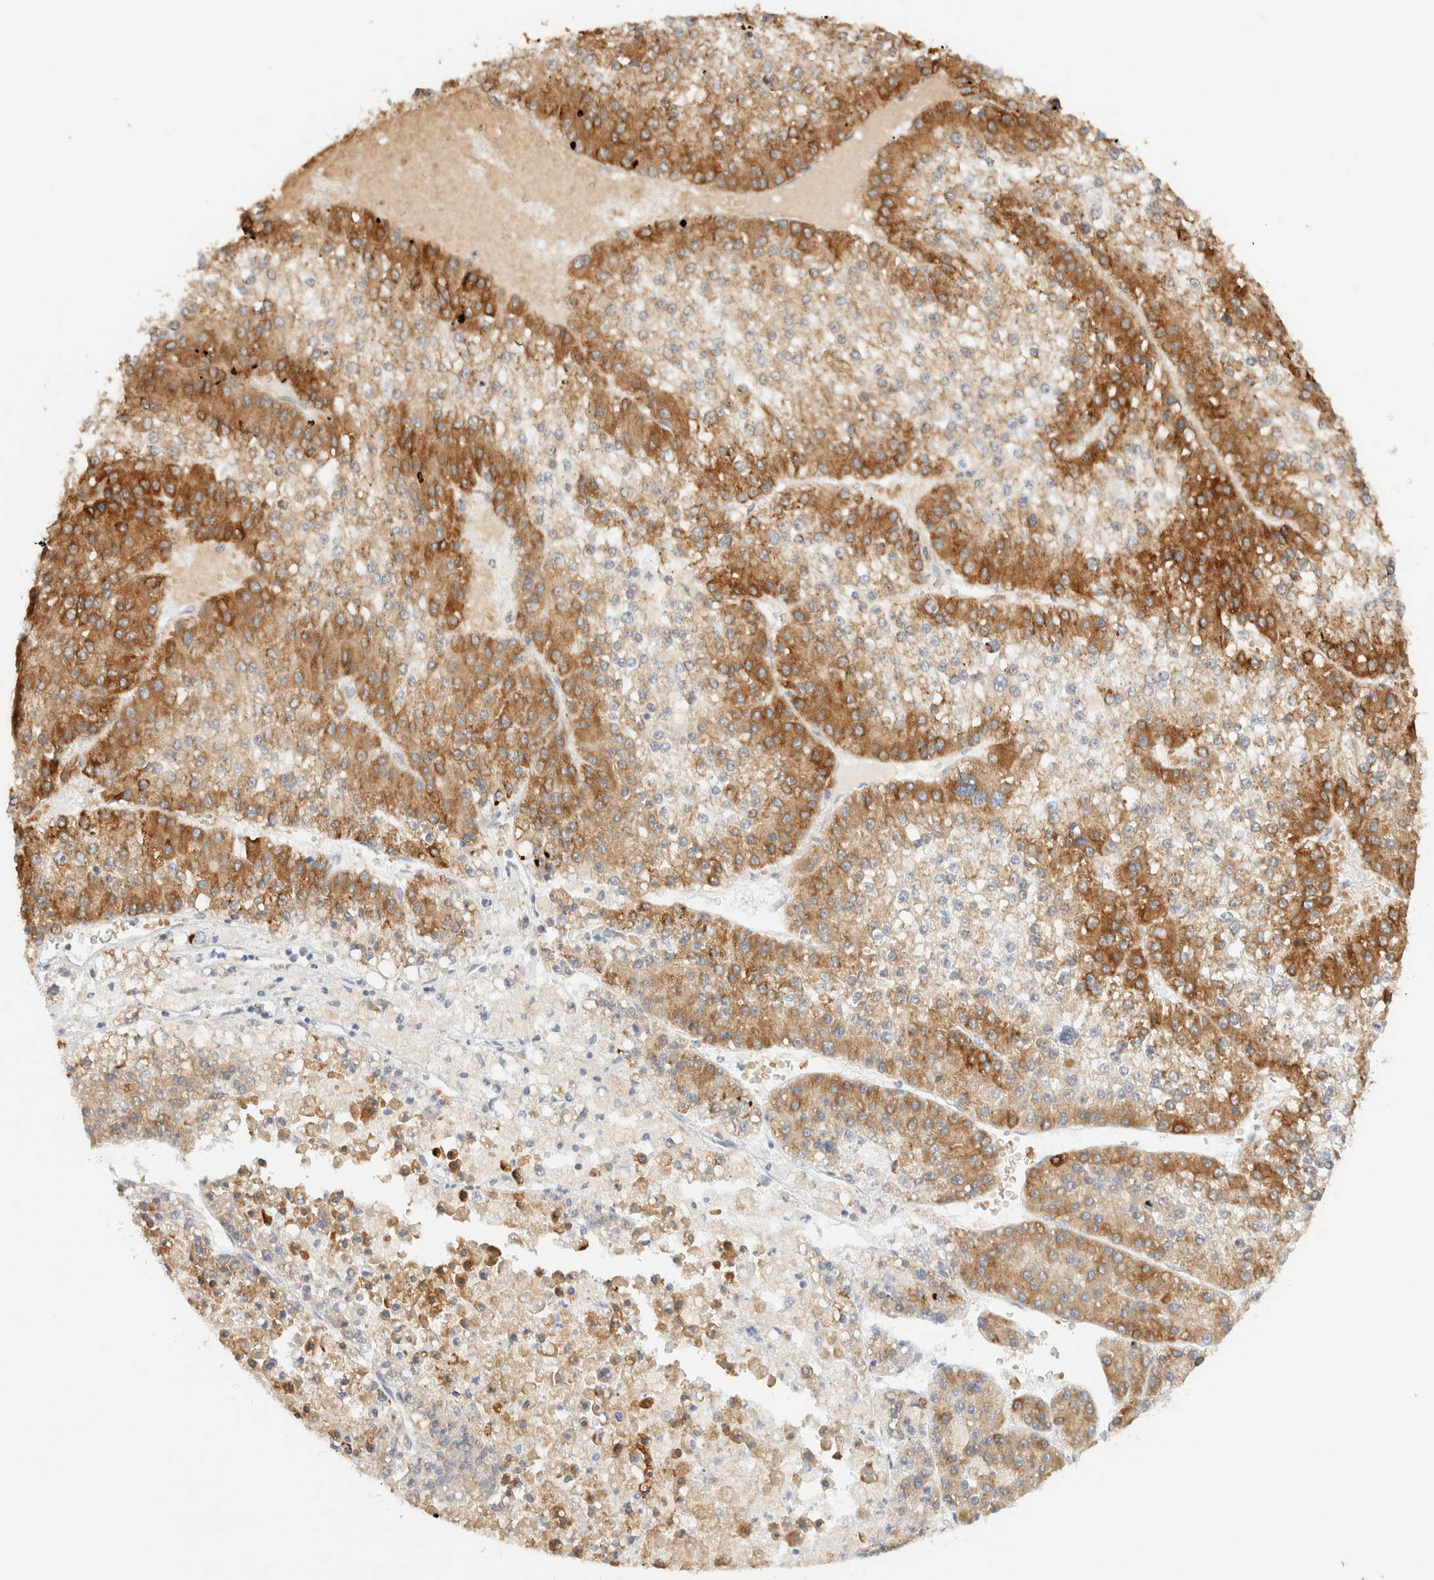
{"staining": {"intensity": "moderate", "quantity": ">75%", "location": "cytoplasmic/membranous"}, "tissue": "liver cancer", "cell_type": "Tumor cells", "image_type": "cancer", "snomed": [{"axis": "morphology", "description": "Carcinoma, Hepatocellular, NOS"}, {"axis": "topography", "description": "Liver"}], "caption": "Protein staining of liver hepatocellular carcinoma tissue demonstrates moderate cytoplasmic/membranous staining in about >75% of tumor cells.", "gene": "SYVN1", "patient": {"sex": "female", "age": 73}}